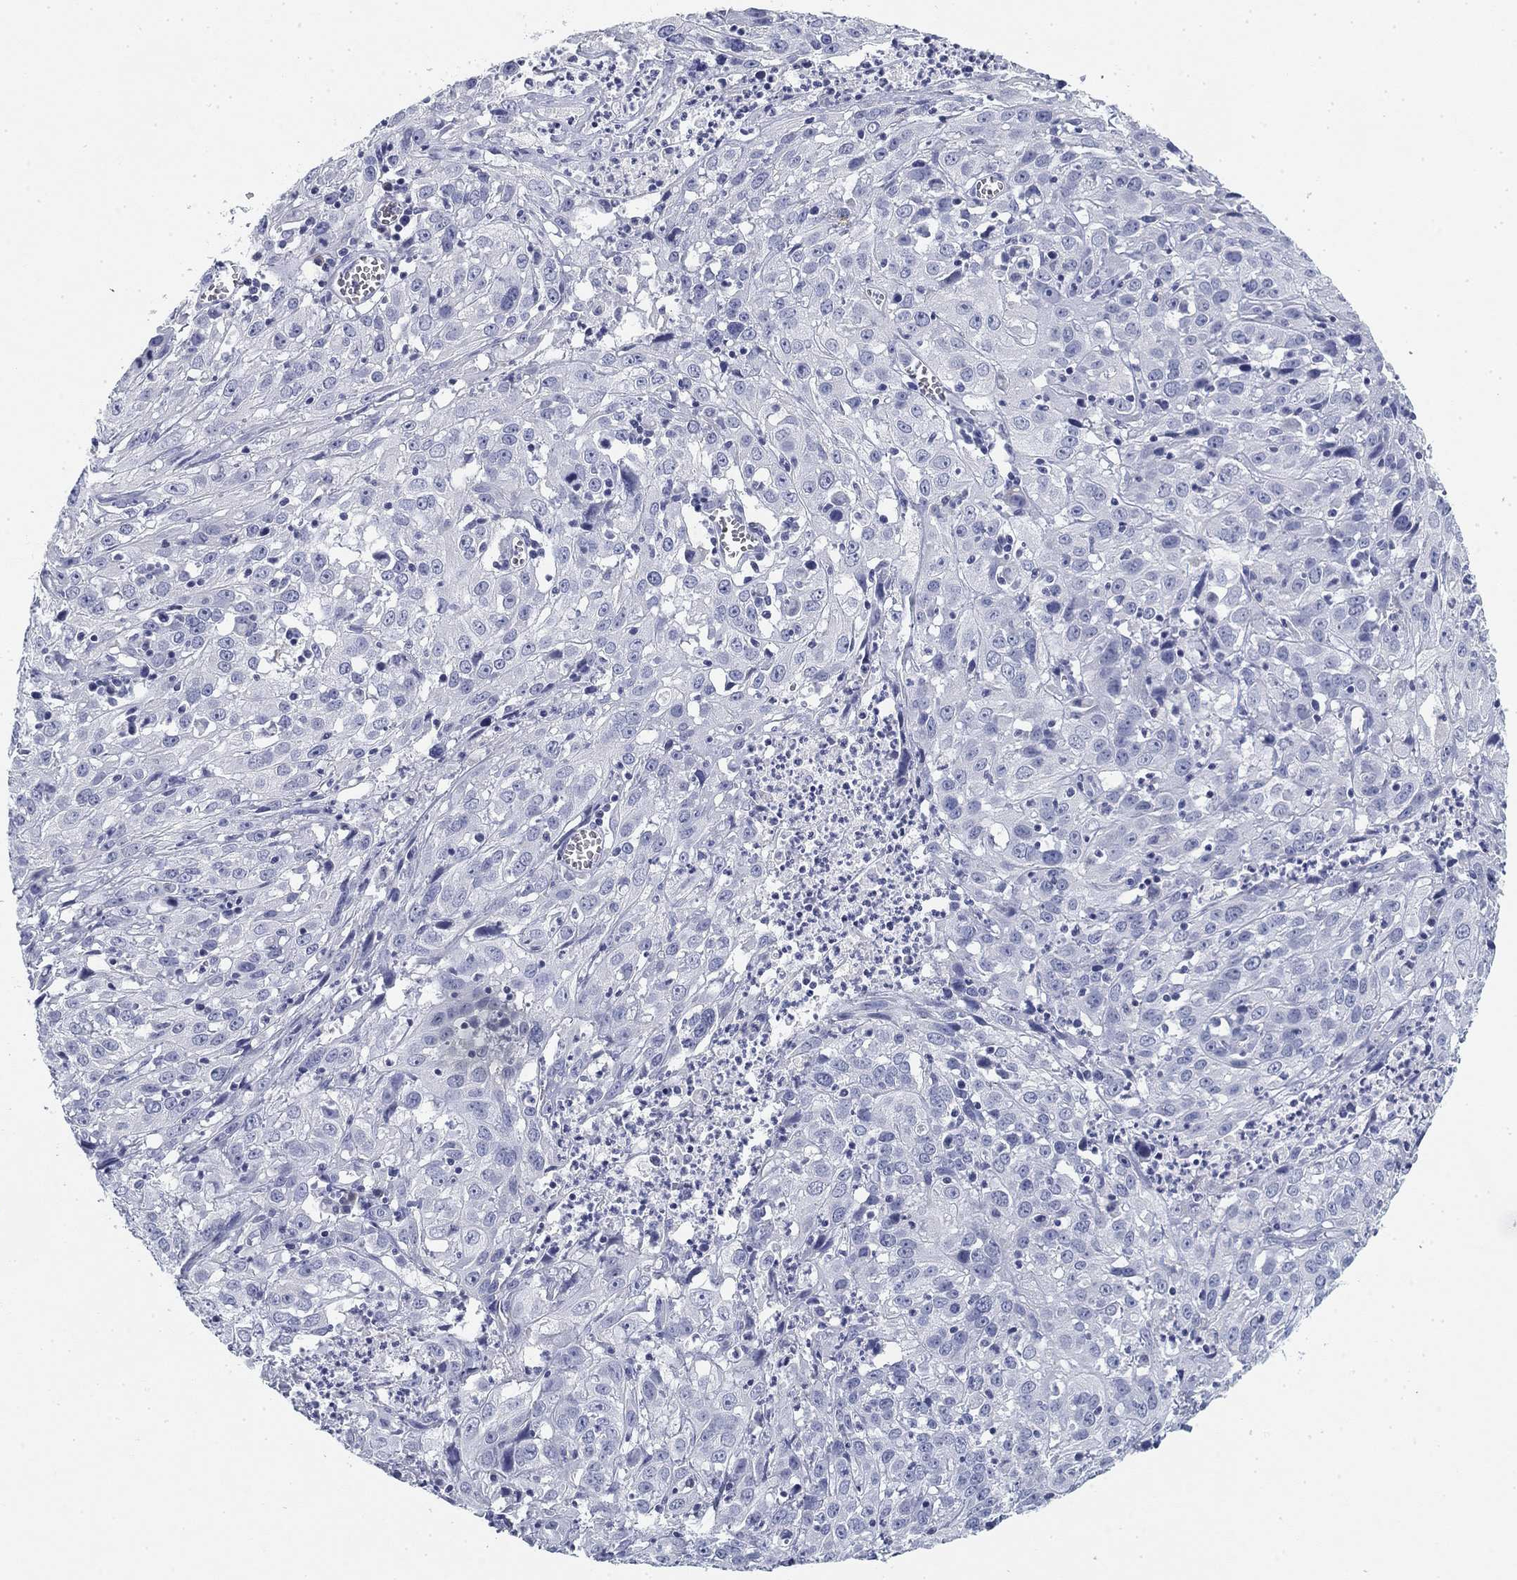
{"staining": {"intensity": "negative", "quantity": "none", "location": "none"}, "tissue": "cervical cancer", "cell_type": "Tumor cells", "image_type": "cancer", "snomed": [{"axis": "morphology", "description": "Squamous cell carcinoma, NOS"}, {"axis": "topography", "description": "Cervix"}], "caption": "Immunohistochemical staining of cervical cancer demonstrates no significant expression in tumor cells.", "gene": "CD79B", "patient": {"sex": "female", "age": 32}}